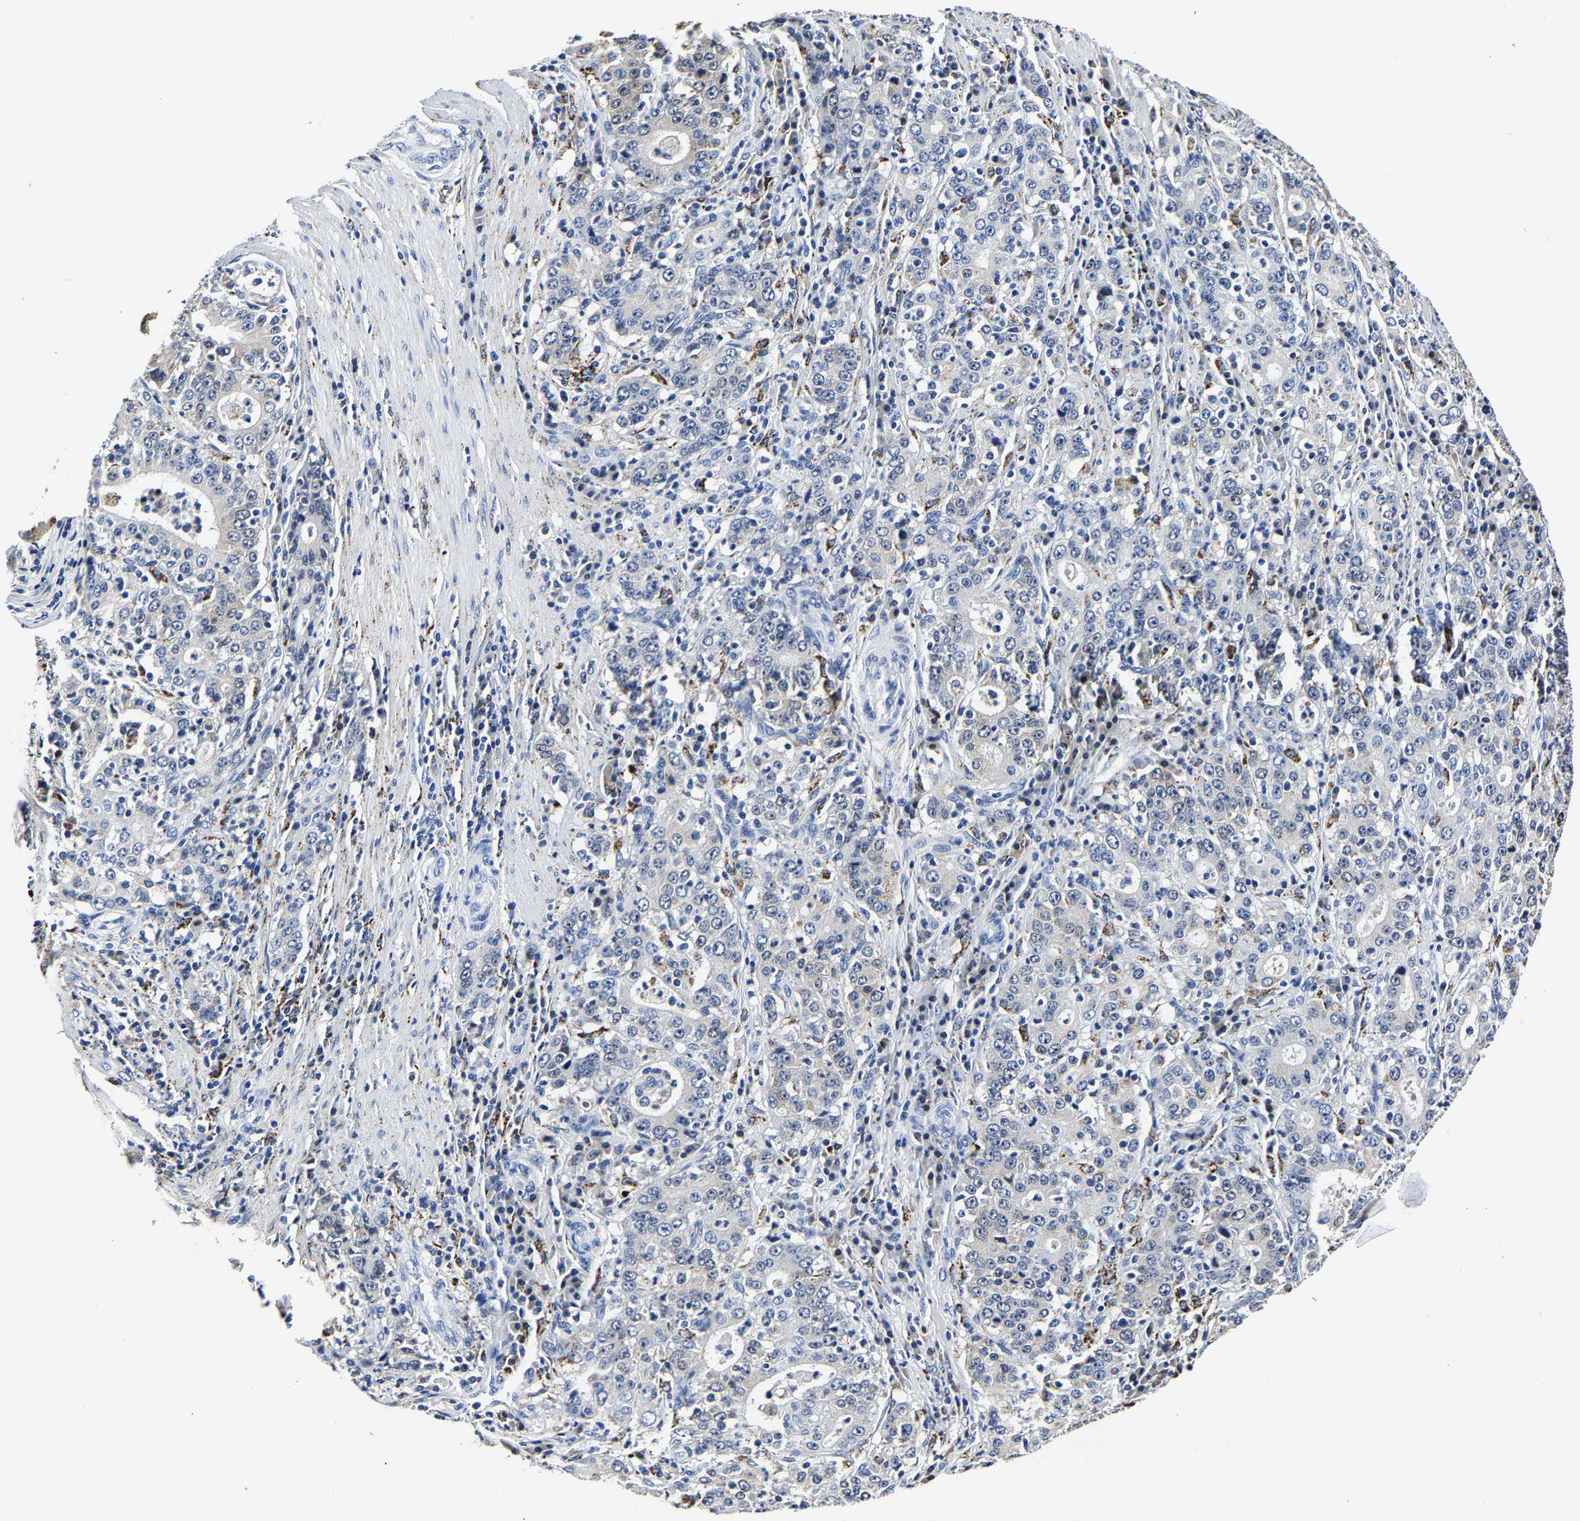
{"staining": {"intensity": "moderate", "quantity": "25%-75%", "location": "cytoplasmic/membranous"}, "tissue": "stomach cancer", "cell_type": "Tumor cells", "image_type": "cancer", "snomed": [{"axis": "morphology", "description": "Normal tissue, NOS"}, {"axis": "morphology", "description": "Adenocarcinoma, NOS"}, {"axis": "topography", "description": "Stomach, upper"}, {"axis": "topography", "description": "Stomach"}], "caption": "Adenocarcinoma (stomach) stained for a protein (brown) shows moderate cytoplasmic/membranous positive expression in approximately 25%-75% of tumor cells.", "gene": "PSPH", "patient": {"sex": "male", "age": 59}}